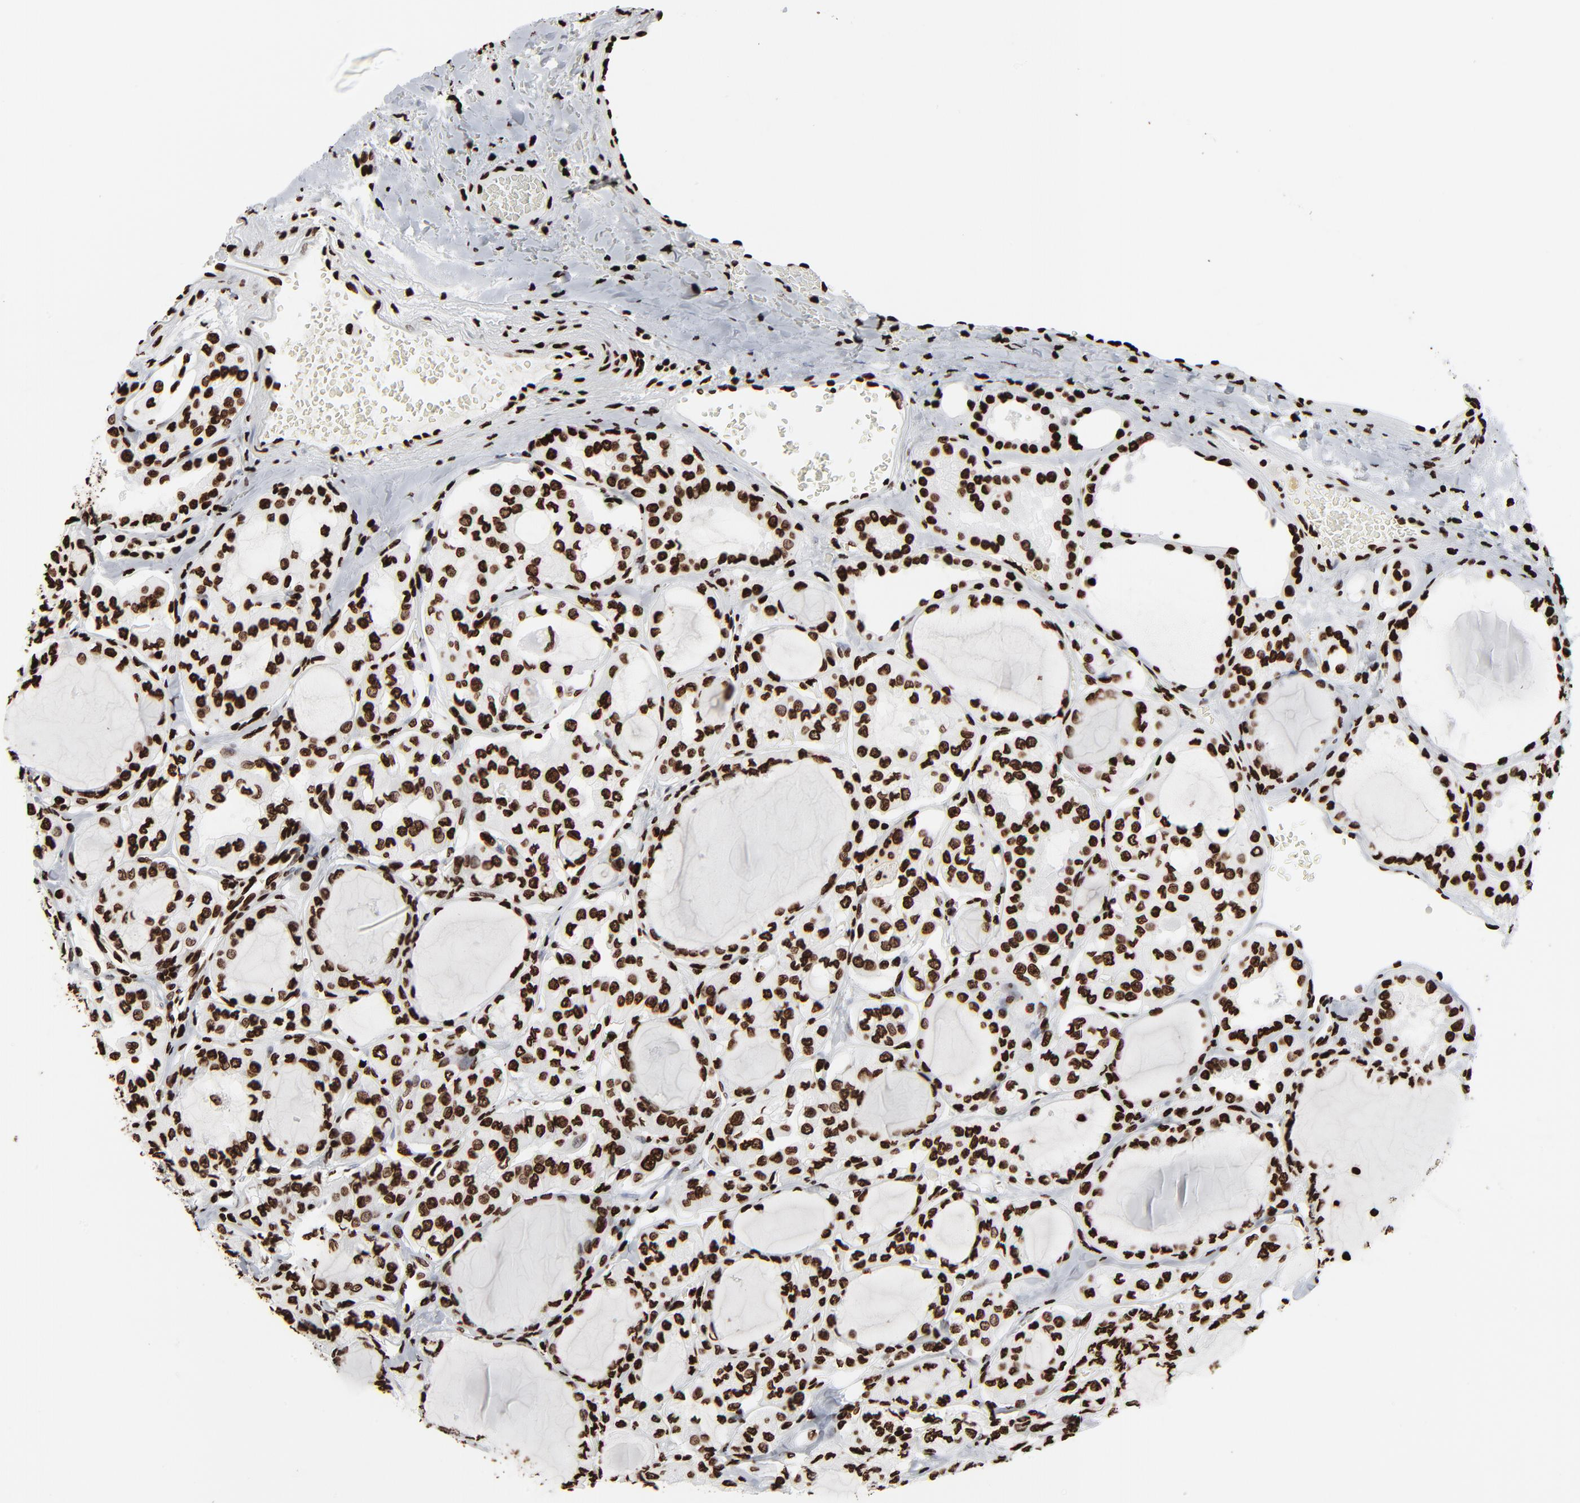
{"staining": {"intensity": "strong", "quantity": ">75%", "location": "nuclear"}, "tissue": "thyroid cancer", "cell_type": "Tumor cells", "image_type": "cancer", "snomed": [{"axis": "morphology", "description": "Papillary adenocarcinoma, NOS"}, {"axis": "topography", "description": "Thyroid gland"}], "caption": "Strong nuclear positivity for a protein is present in approximately >75% of tumor cells of thyroid cancer (papillary adenocarcinoma) using immunohistochemistry (IHC).", "gene": "H3-4", "patient": {"sex": "male", "age": 20}}